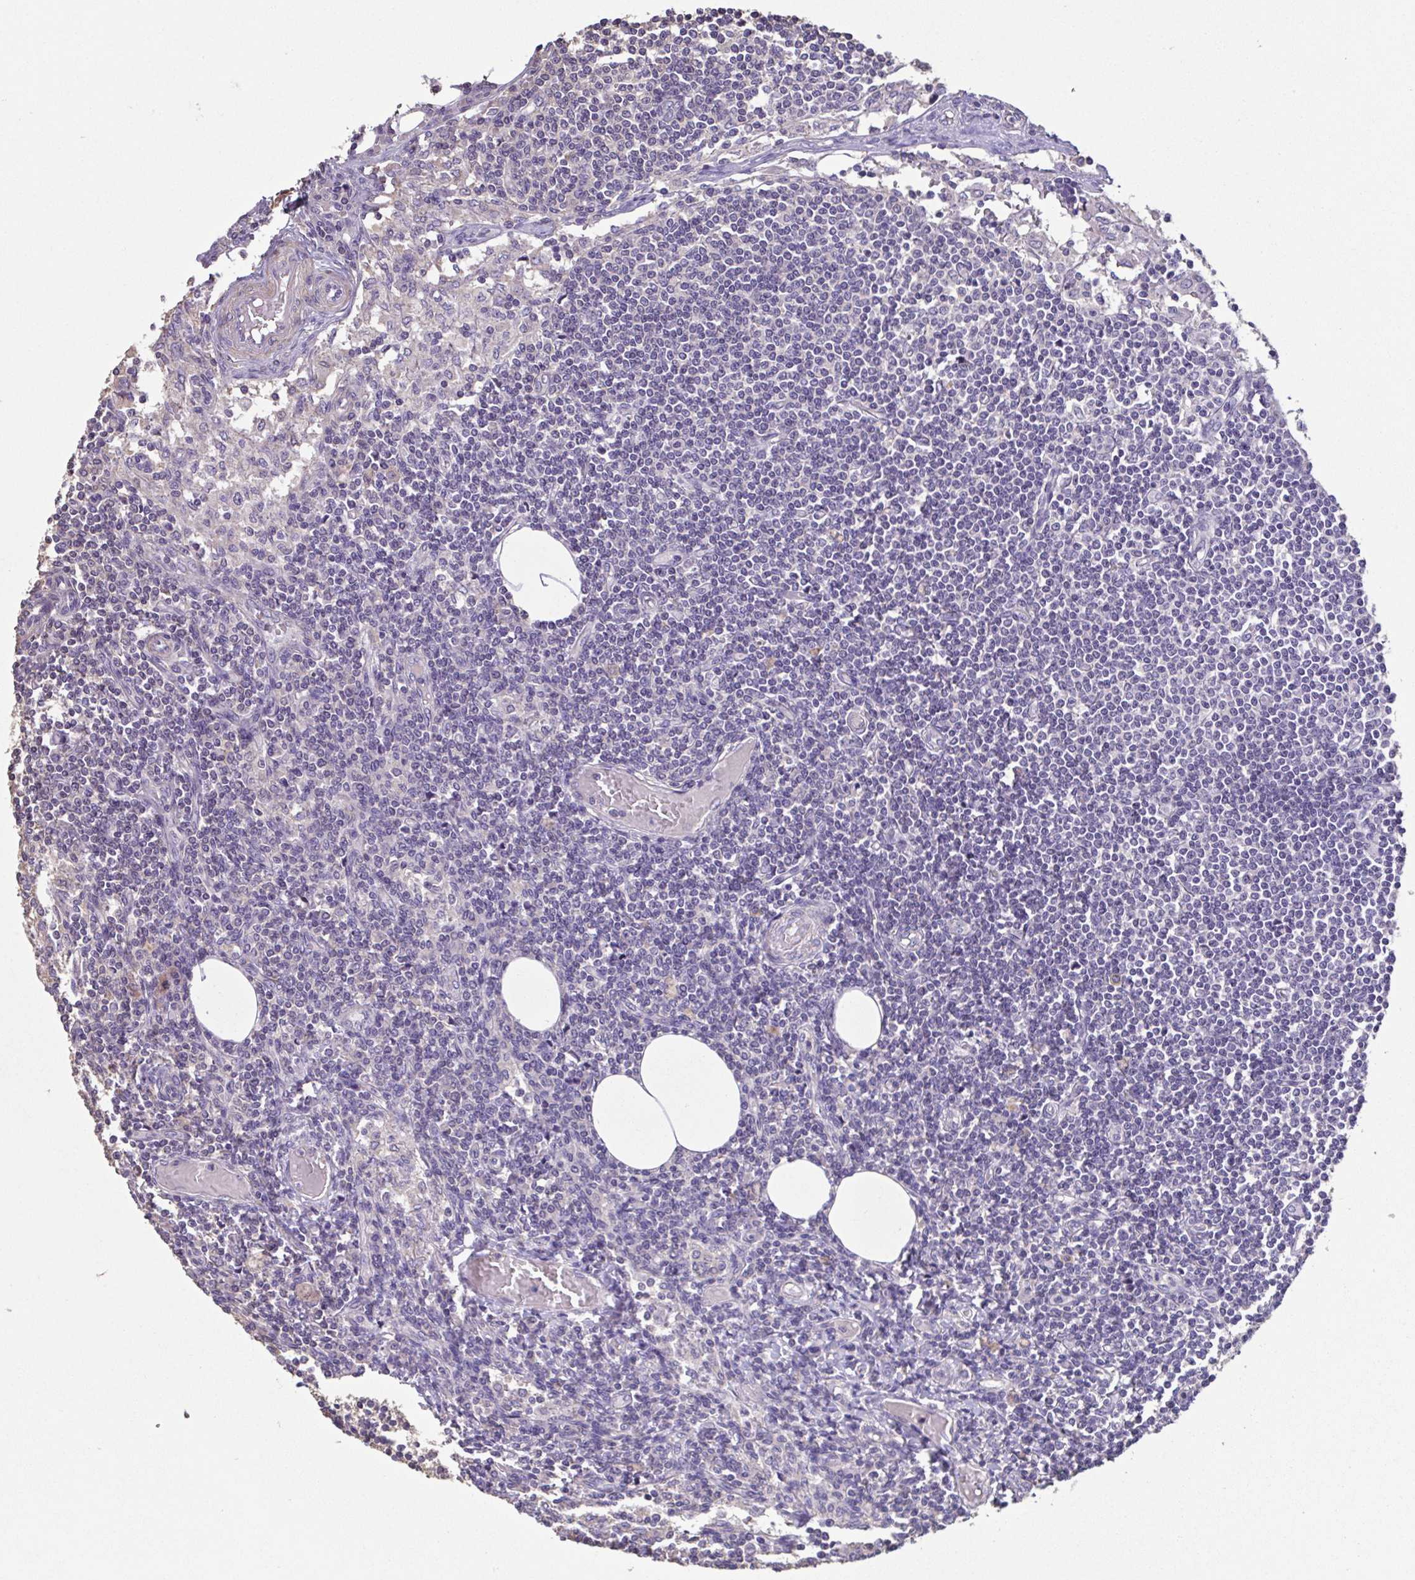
{"staining": {"intensity": "negative", "quantity": "none", "location": "none"}, "tissue": "lymph node", "cell_type": "Germinal center cells", "image_type": "normal", "snomed": [{"axis": "morphology", "description": "Normal tissue, NOS"}, {"axis": "topography", "description": "Lymph node"}], "caption": "Immunohistochemistry (IHC) photomicrograph of normal lymph node: lymph node stained with DAB (3,3'-diaminobenzidine) exhibits no significant protein expression in germinal center cells.", "gene": "ACTRT2", "patient": {"sex": "female", "age": 69}}